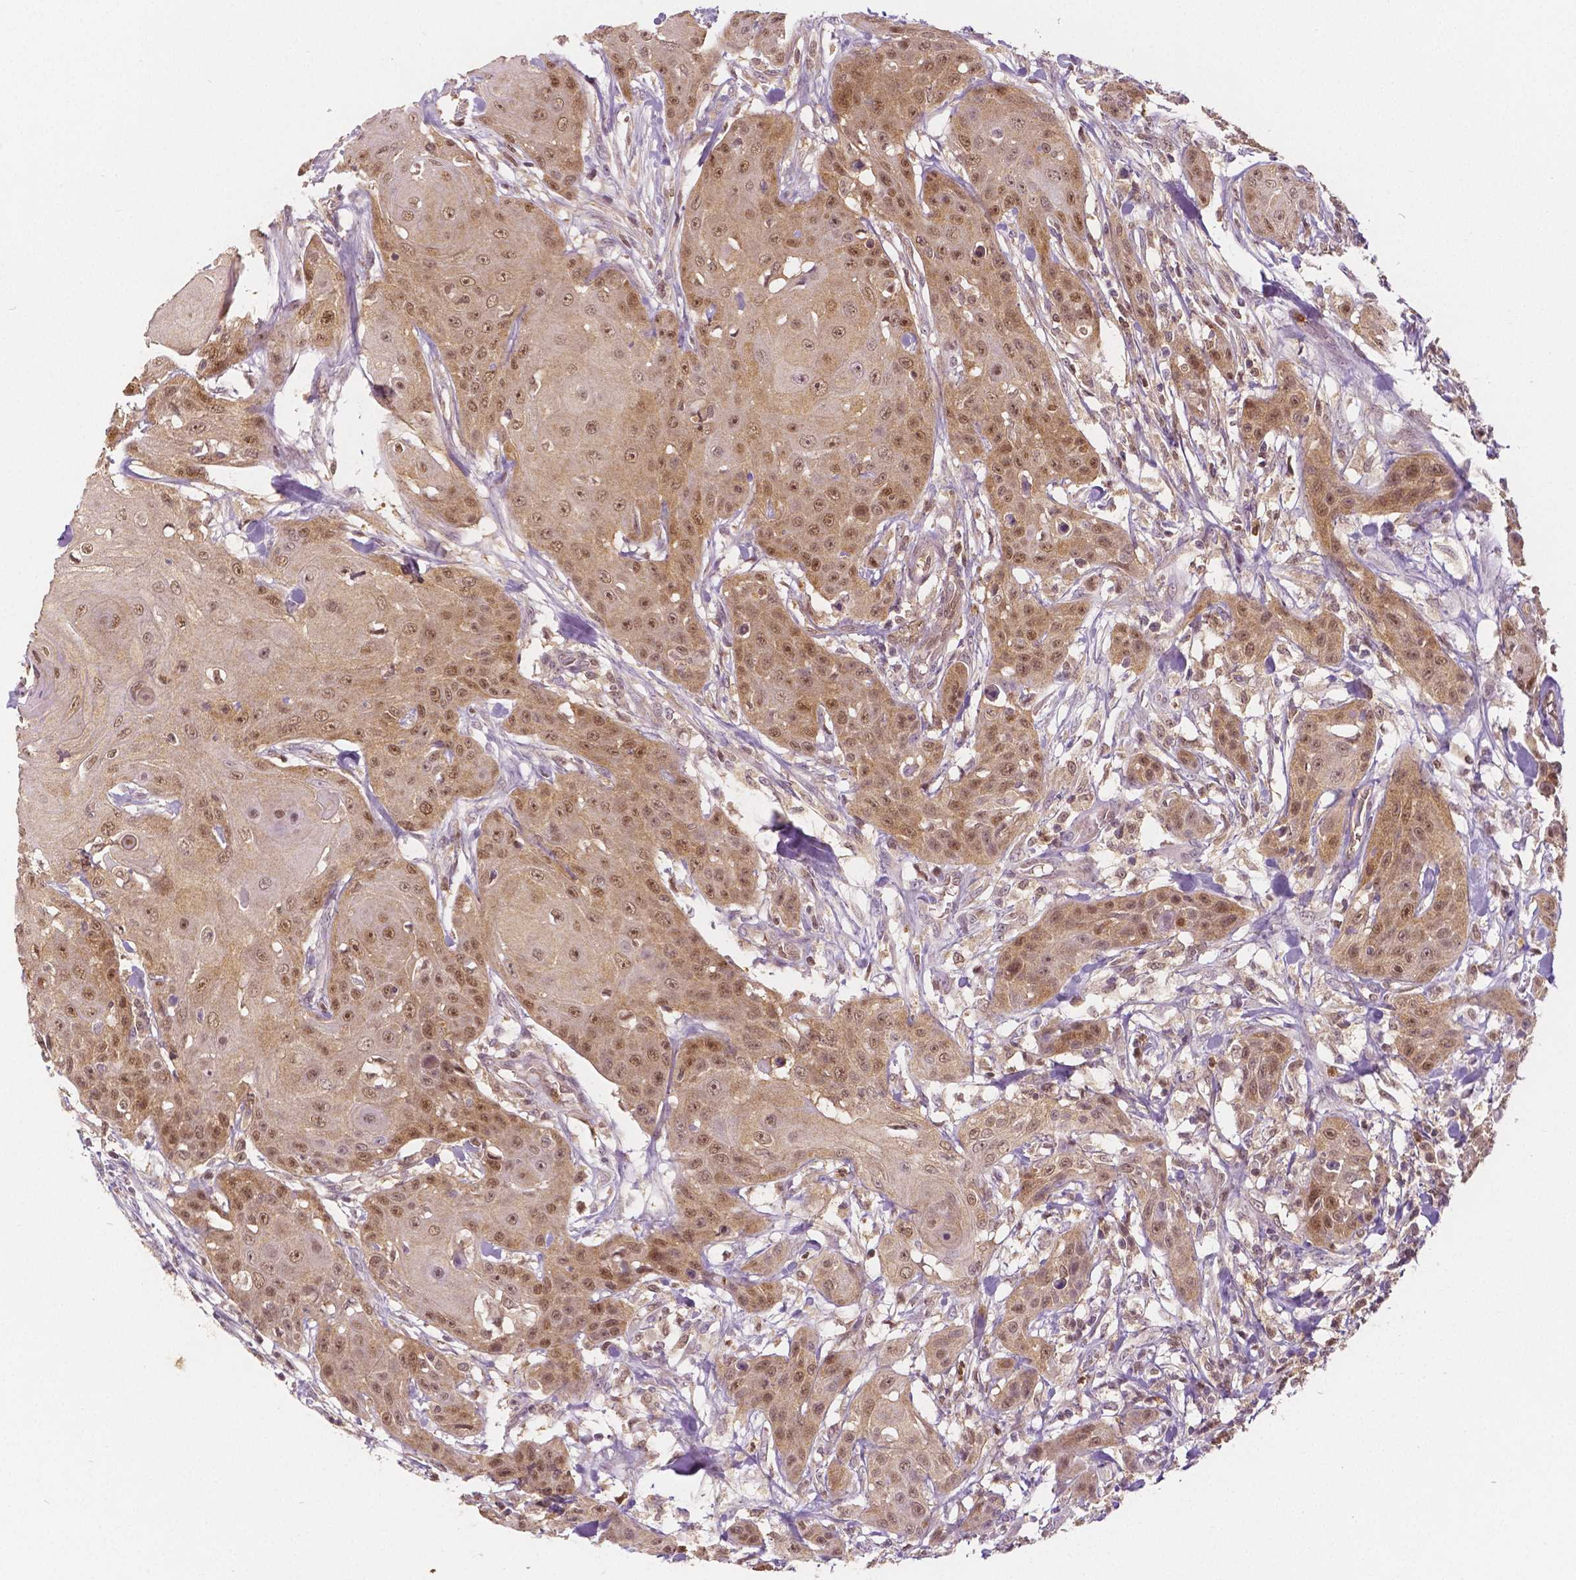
{"staining": {"intensity": "moderate", "quantity": ">75%", "location": "cytoplasmic/membranous,nuclear"}, "tissue": "head and neck cancer", "cell_type": "Tumor cells", "image_type": "cancer", "snomed": [{"axis": "morphology", "description": "Squamous cell carcinoma, NOS"}, {"axis": "topography", "description": "Oral tissue"}, {"axis": "topography", "description": "Head-Neck"}], "caption": "This is an image of immunohistochemistry staining of head and neck cancer (squamous cell carcinoma), which shows moderate staining in the cytoplasmic/membranous and nuclear of tumor cells.", "gene": "NAPRT", "patient": {"sex": "female", "age": 55}}